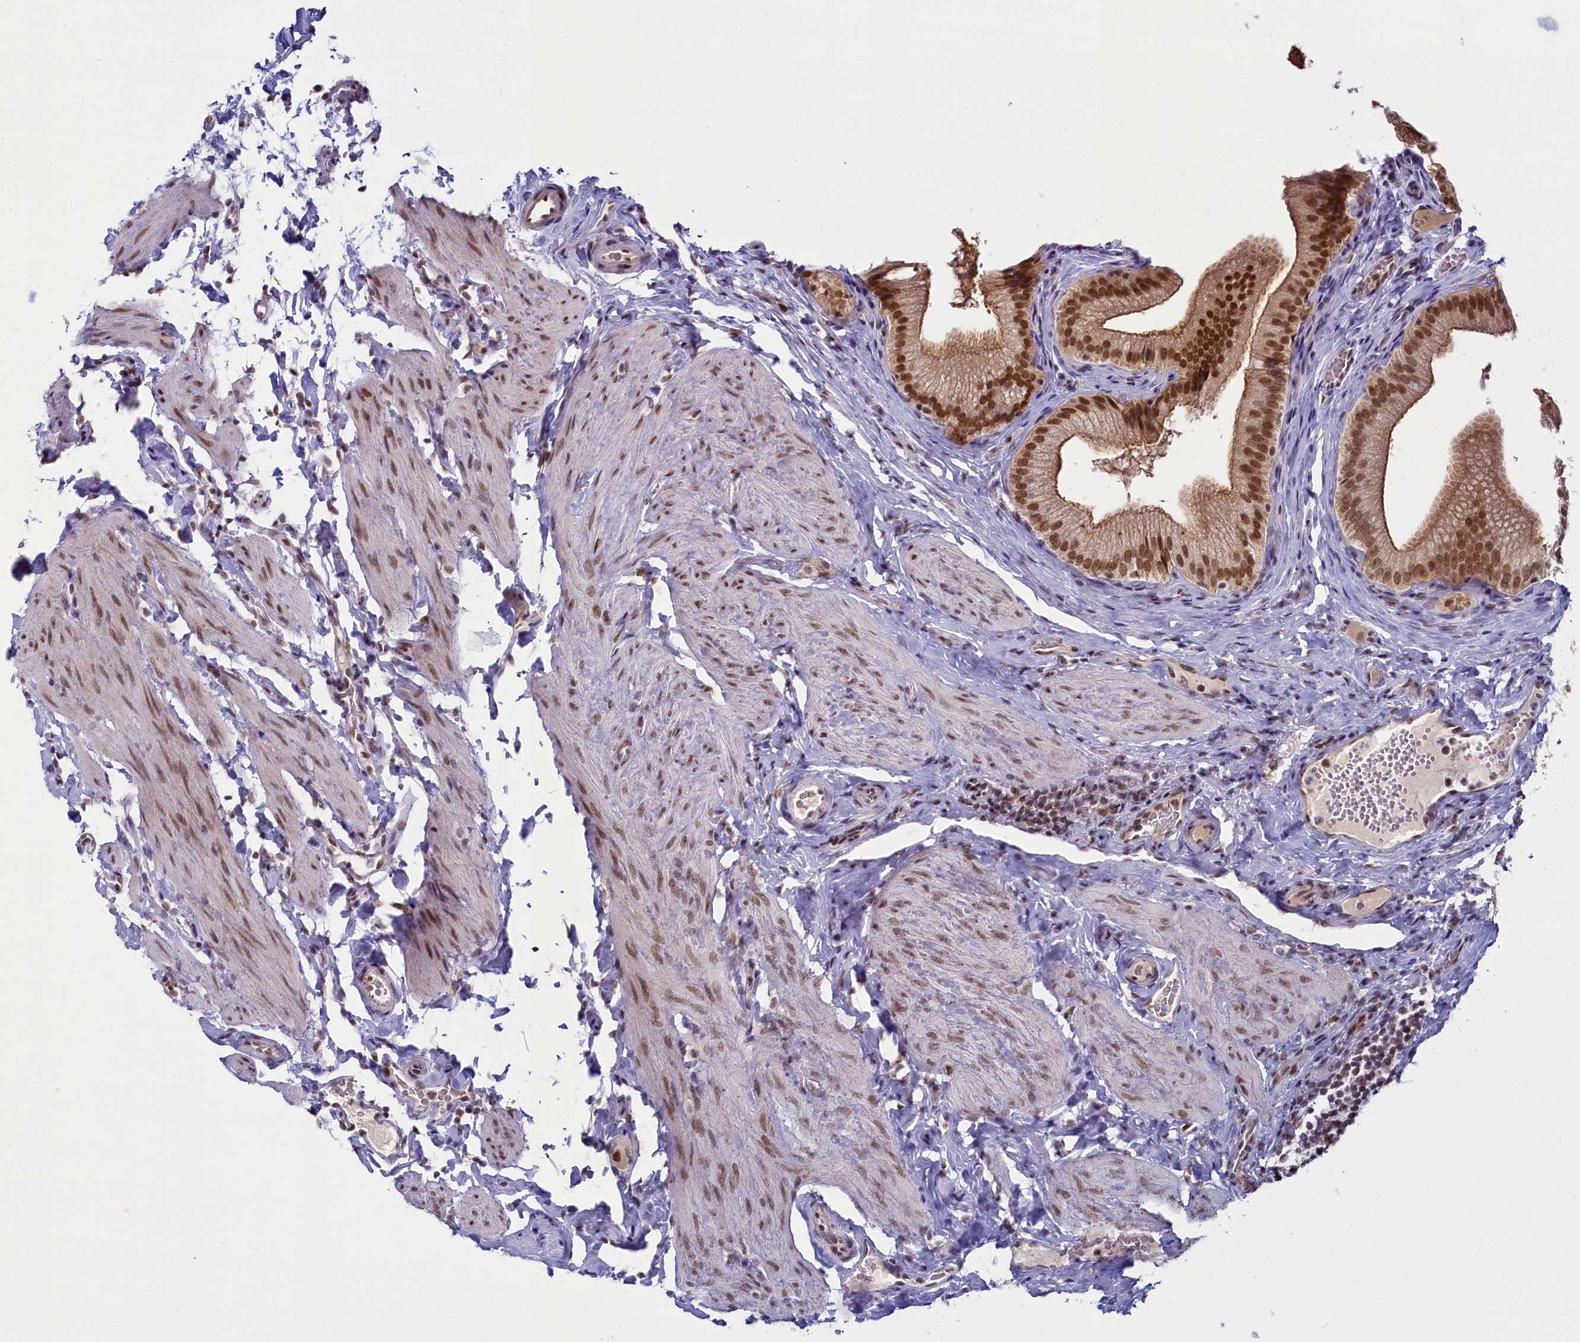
{"staining": {"intensity": "moderate", "quantity": ">75%", "location": "cytoplasmic/membranous,nuclear"}, "tissue": "gallbladder", "cell_type": "Glandular cells", "image_type": "normal", "snomed": [{"axis": "morphology", "description": "Normal tissue, NOS"}, {"axis": "topography", "description": "Gallbladder"}], "caption": "This image displays immunohistochemistry staining of normal human gallbladder, with medium moderate cytoplasmic/membranous,nuclear expression in approximately >75% of glandular cells.", "gene": "PPHLN1", "patient": {"sex": "female", "age": 30}}